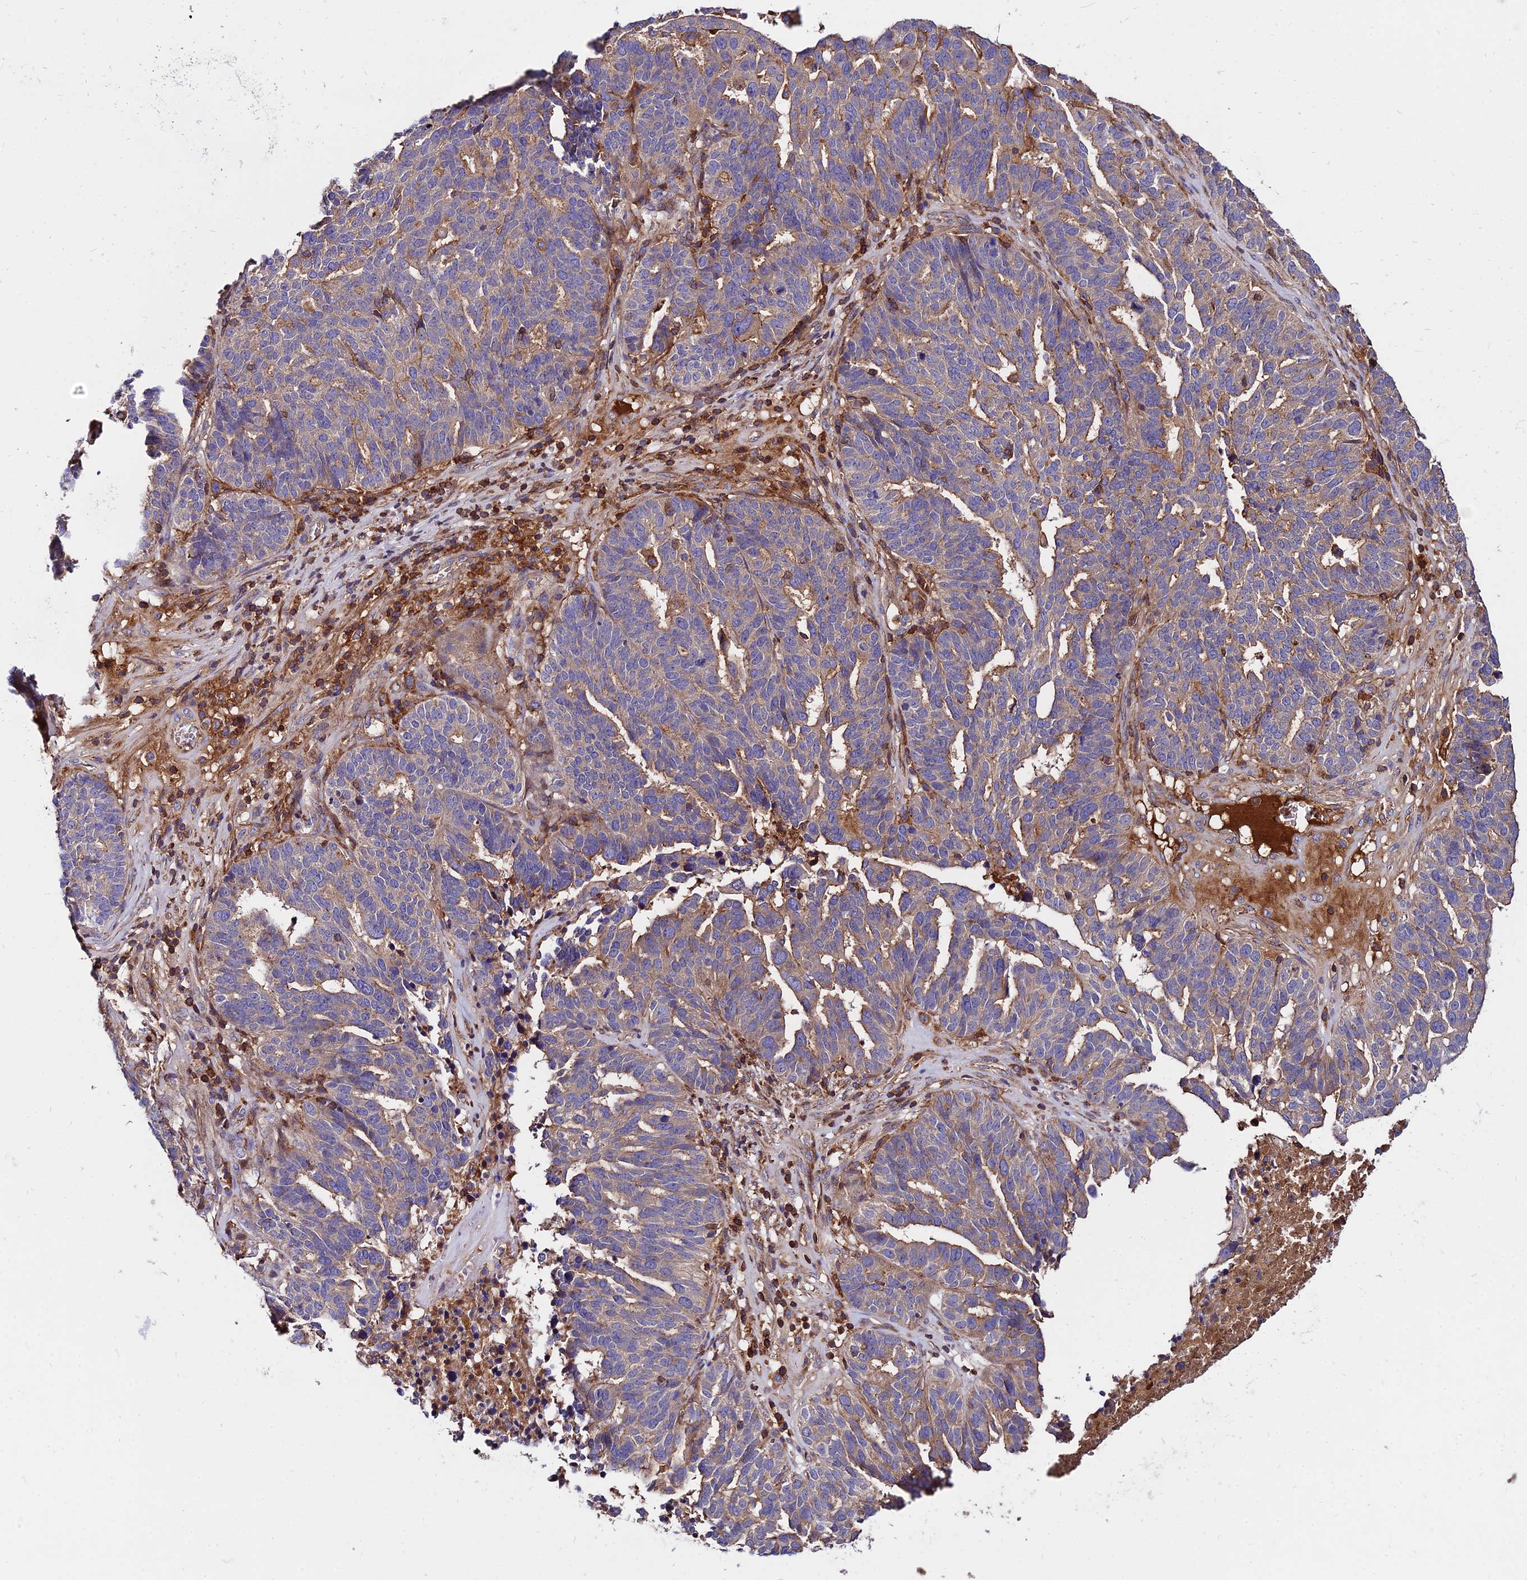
{"staining": {"intensity": "moderate", "quantity": "25%-75%", "location": "cytoplasmic/membranous"}, "tissue": "ovarian cancer", "cell_type": "Tumor cells", "image_type": "cancer", "snomed": [{"axis": "morphology", "description": "Cystadenocarcinoma, serous, NOS"}, {"axis": "topography", "description": "Ovary"}], "caption": "Tumor cells show medium levels of moderate cytoplasmic/membranous staining in about 25%-75% of cells in human ovarian cancer (serous cystadenocarcinoma). The staining is performed using DAB brown chromogen to label protein expression. The nuclei are counter-stained blue using hematoxylin.", "gene": "PYM1", "patient": {"sex": "female", "age": 59}}